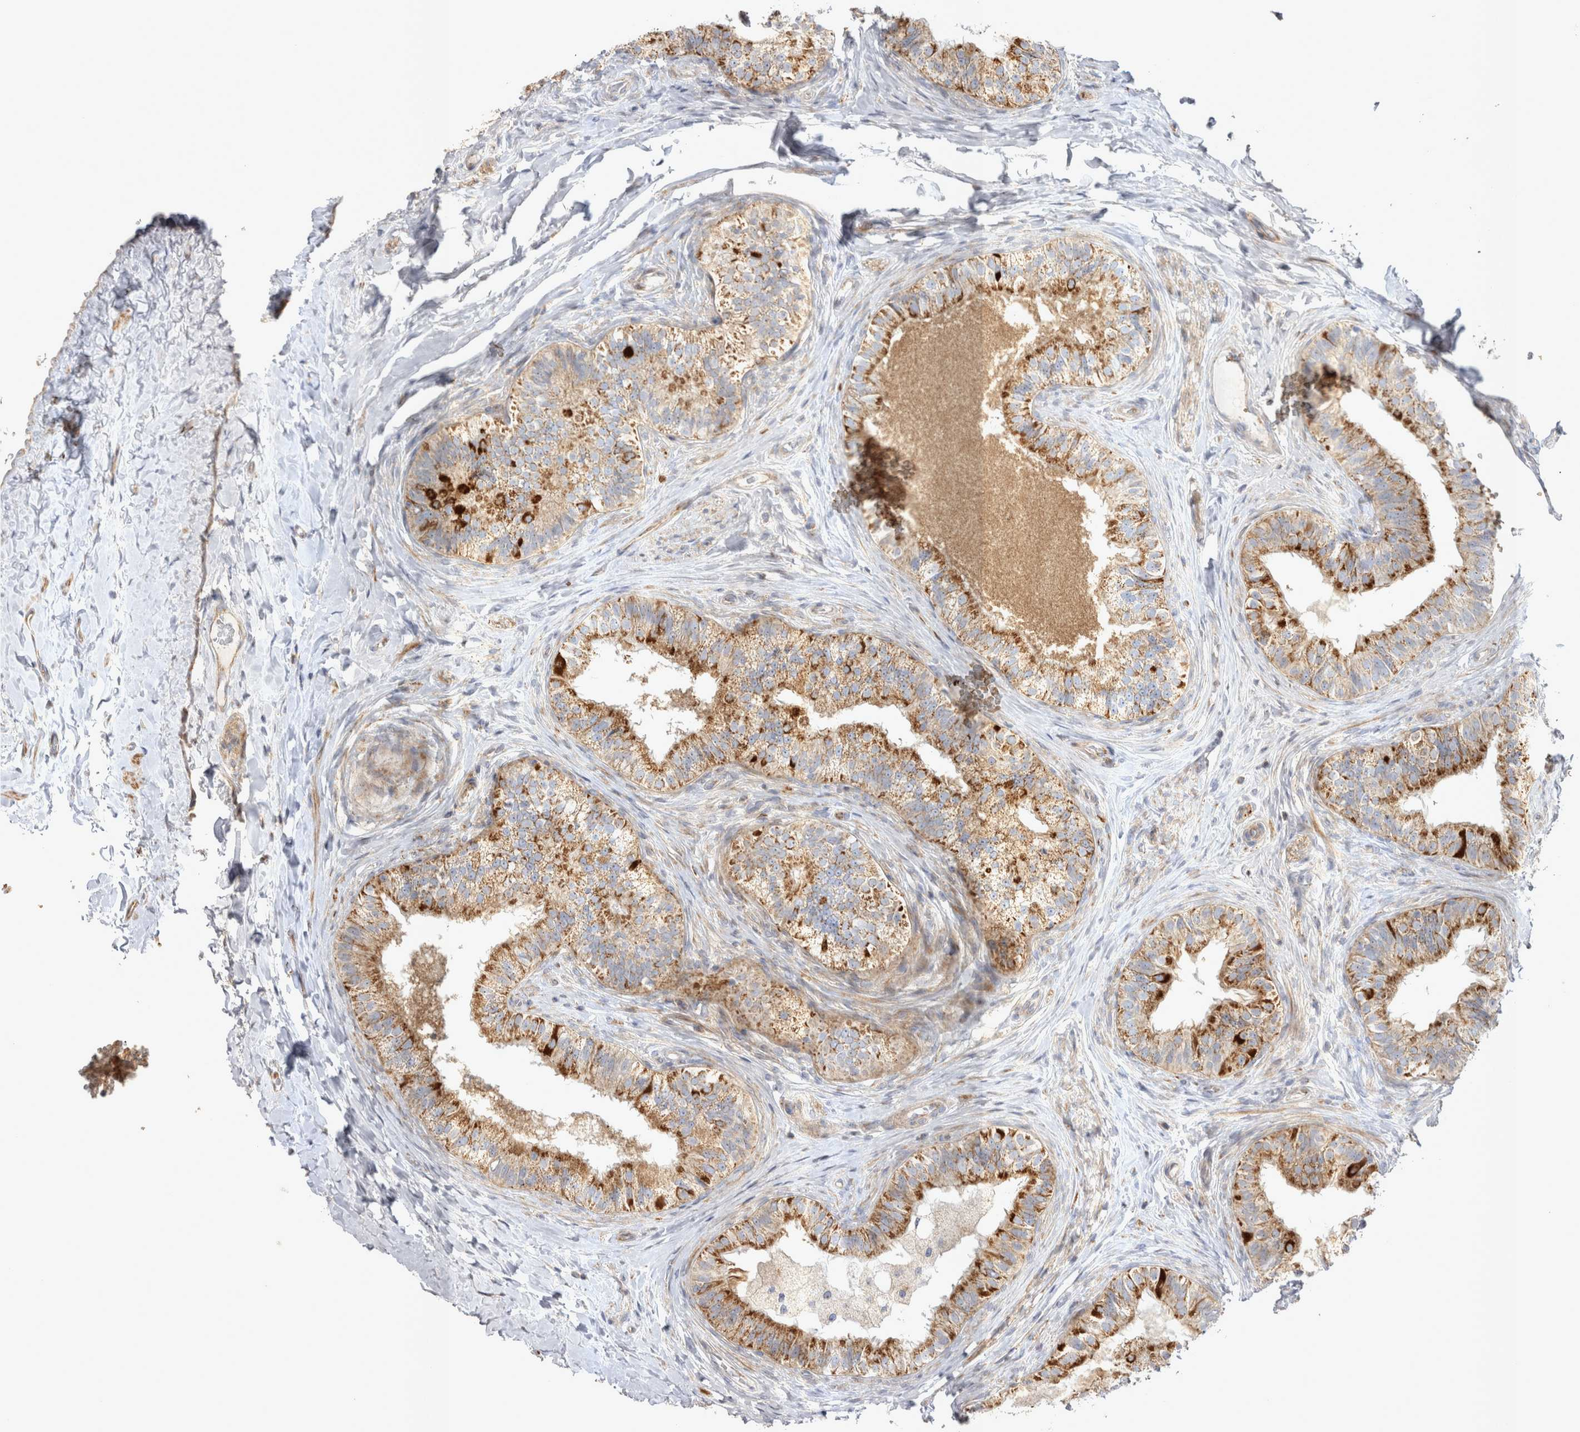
{"staining": {"intensity": "strong", "quantity": "25%-75%", "location": "cytoplasmic/membranous"}, "tissue": "epididymis", "cell_type": "Glandular cells", "image_type": "normal", "snomed": [{"axis": "morphology", "description": "Normal tissue, NOS"}, {"axis": "topography", "description": "Epididymis"}], "caption": "Human epididymis stained for a protein (brown) demonstrates strong cytoplasmic/membranous positive staining in approximately 25%-75% of glandular cells.", "gene": "TSPOAP1", "patient": {"sex": "male", "age": 49}}